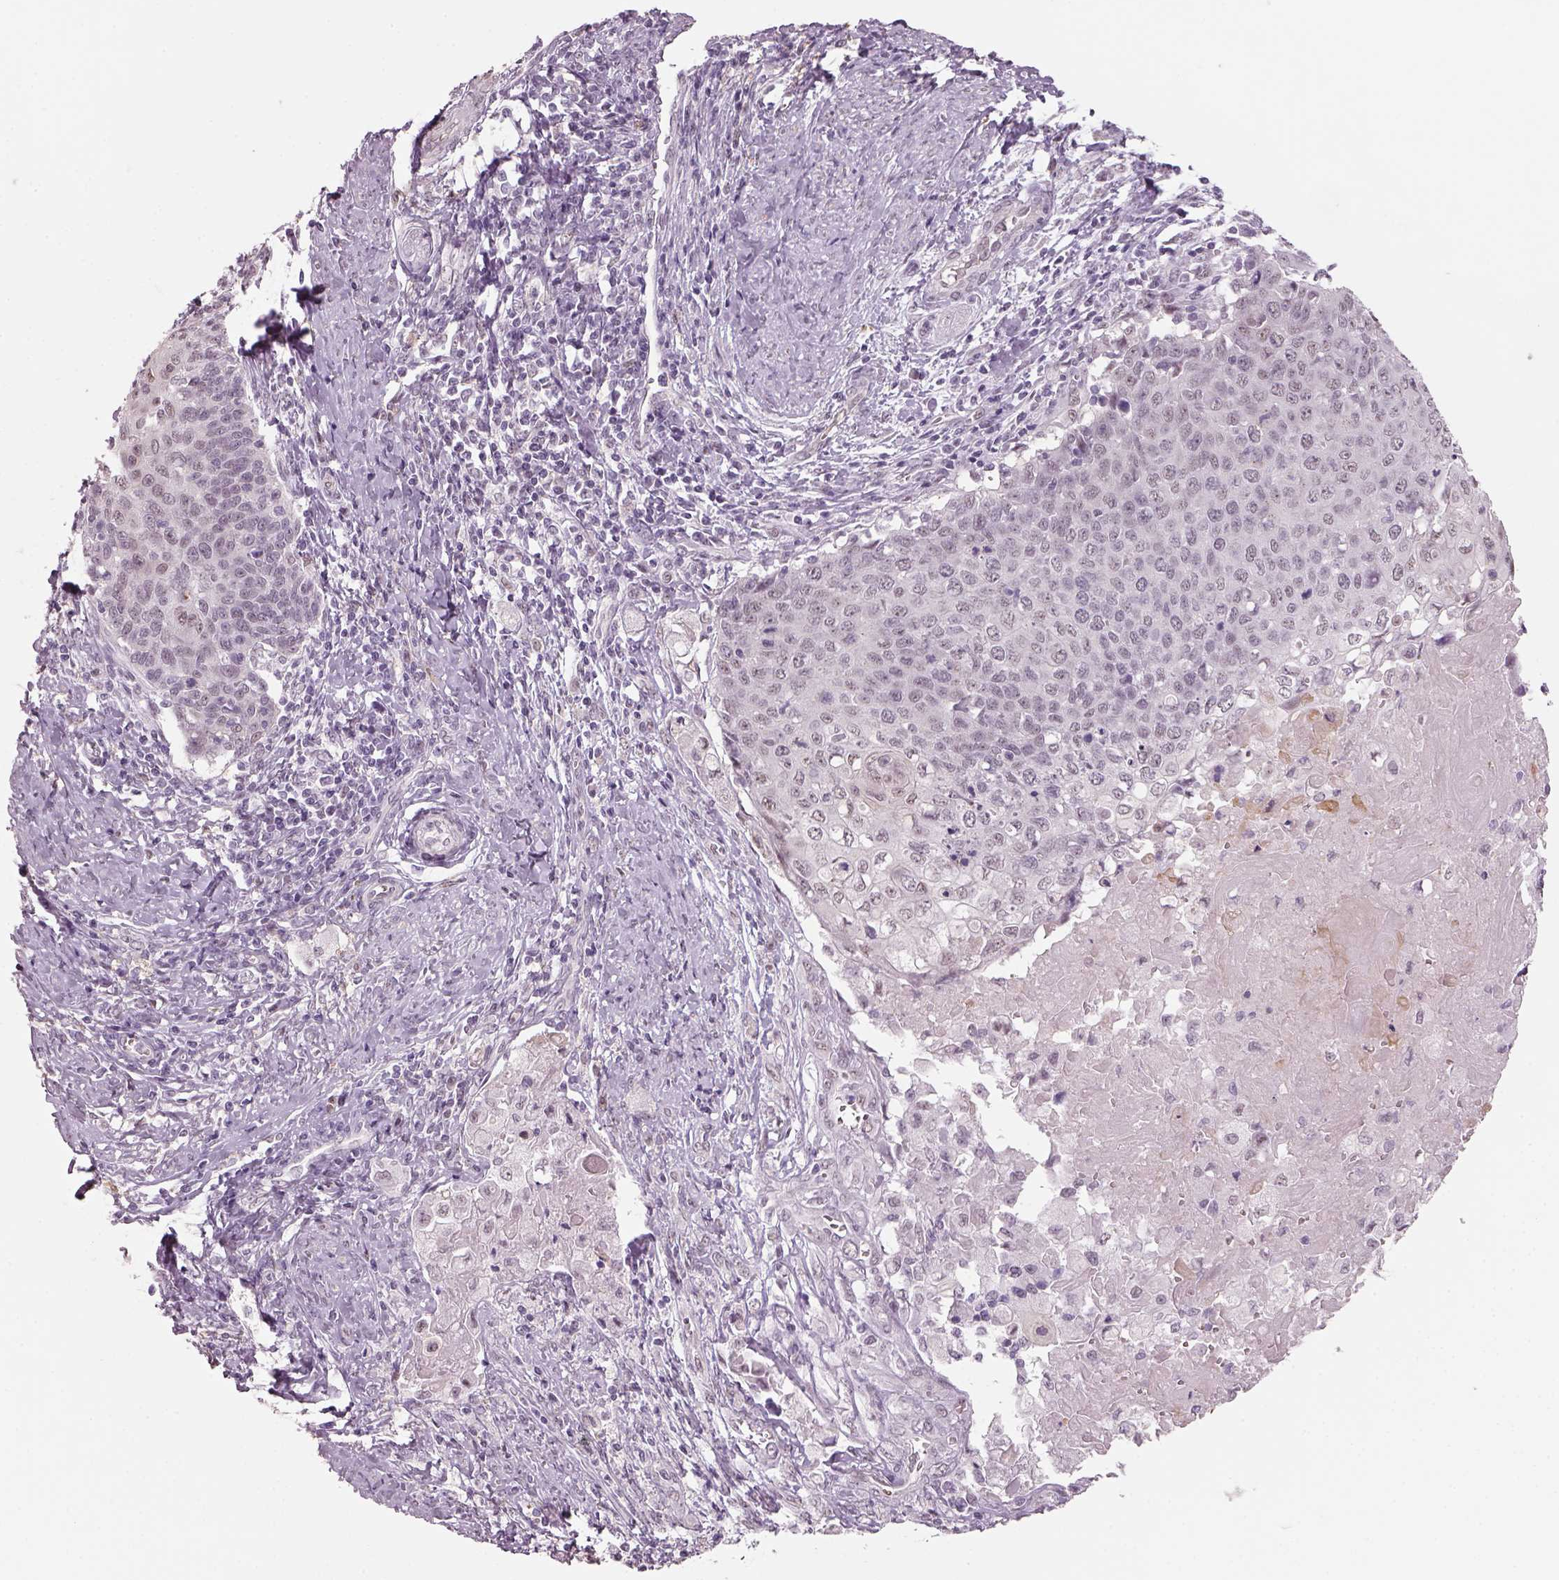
{"staining": {"intensity": "negative", "quantity": "none", "location": "none"}, "tissue": "cervical cancer", "cell_type": "Tumor cells", "image_type": "cancer", "snomed": [{"axis": "morphology", "description": "Squamous cell carcinoma, NOS"}, {"axis": "topography", "description": "Cervix"}], "caption": "This image is of cervical squamous cell carcinoma stained with immunohistochemistry (IHC) to label a protein in brown with the nuclei are counter-stained blue. There is no expression in tumor cells. (Immunohistochemistry, brightfield microscopy, high magnification).", "gene": "NAT8", "patient": {"sex": "female", "age": 39}}